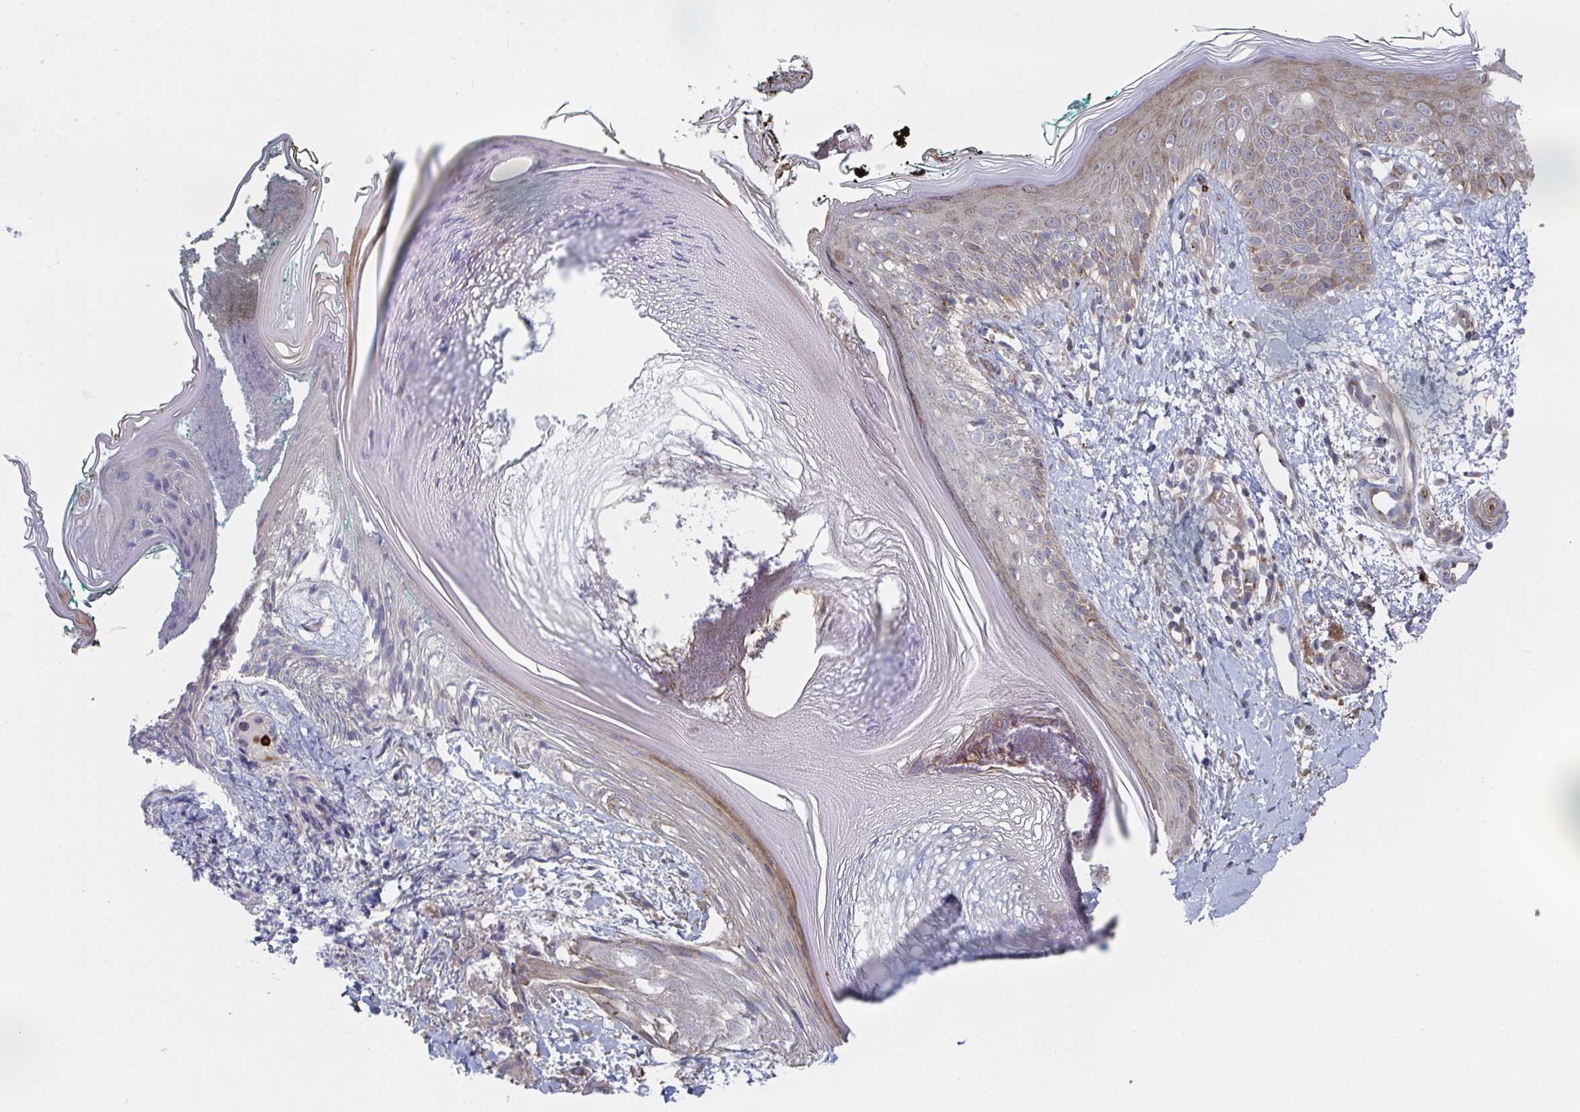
{"staining": {"intensity": "moderate", "quantity": "25%-75%", "location": "cytoplasmic/membranous"}, "tissue": "skin", "cell_type": "Fibroblasts", "image_type": "normal", "snomed": [{"axis": "morphology", "description": "Normal tissue, NOS"}, {"axis": "topography", "description": "Skin"}], "caption": "Immunohistochemical staining of unremarkable human skin exhibits medium levels of moderate cytoplasmic/membranous positivity in approximately 25%-75% of fibroblasts.", "gene": "FJX1", "patient": {"sex": "female", "age": 34}}